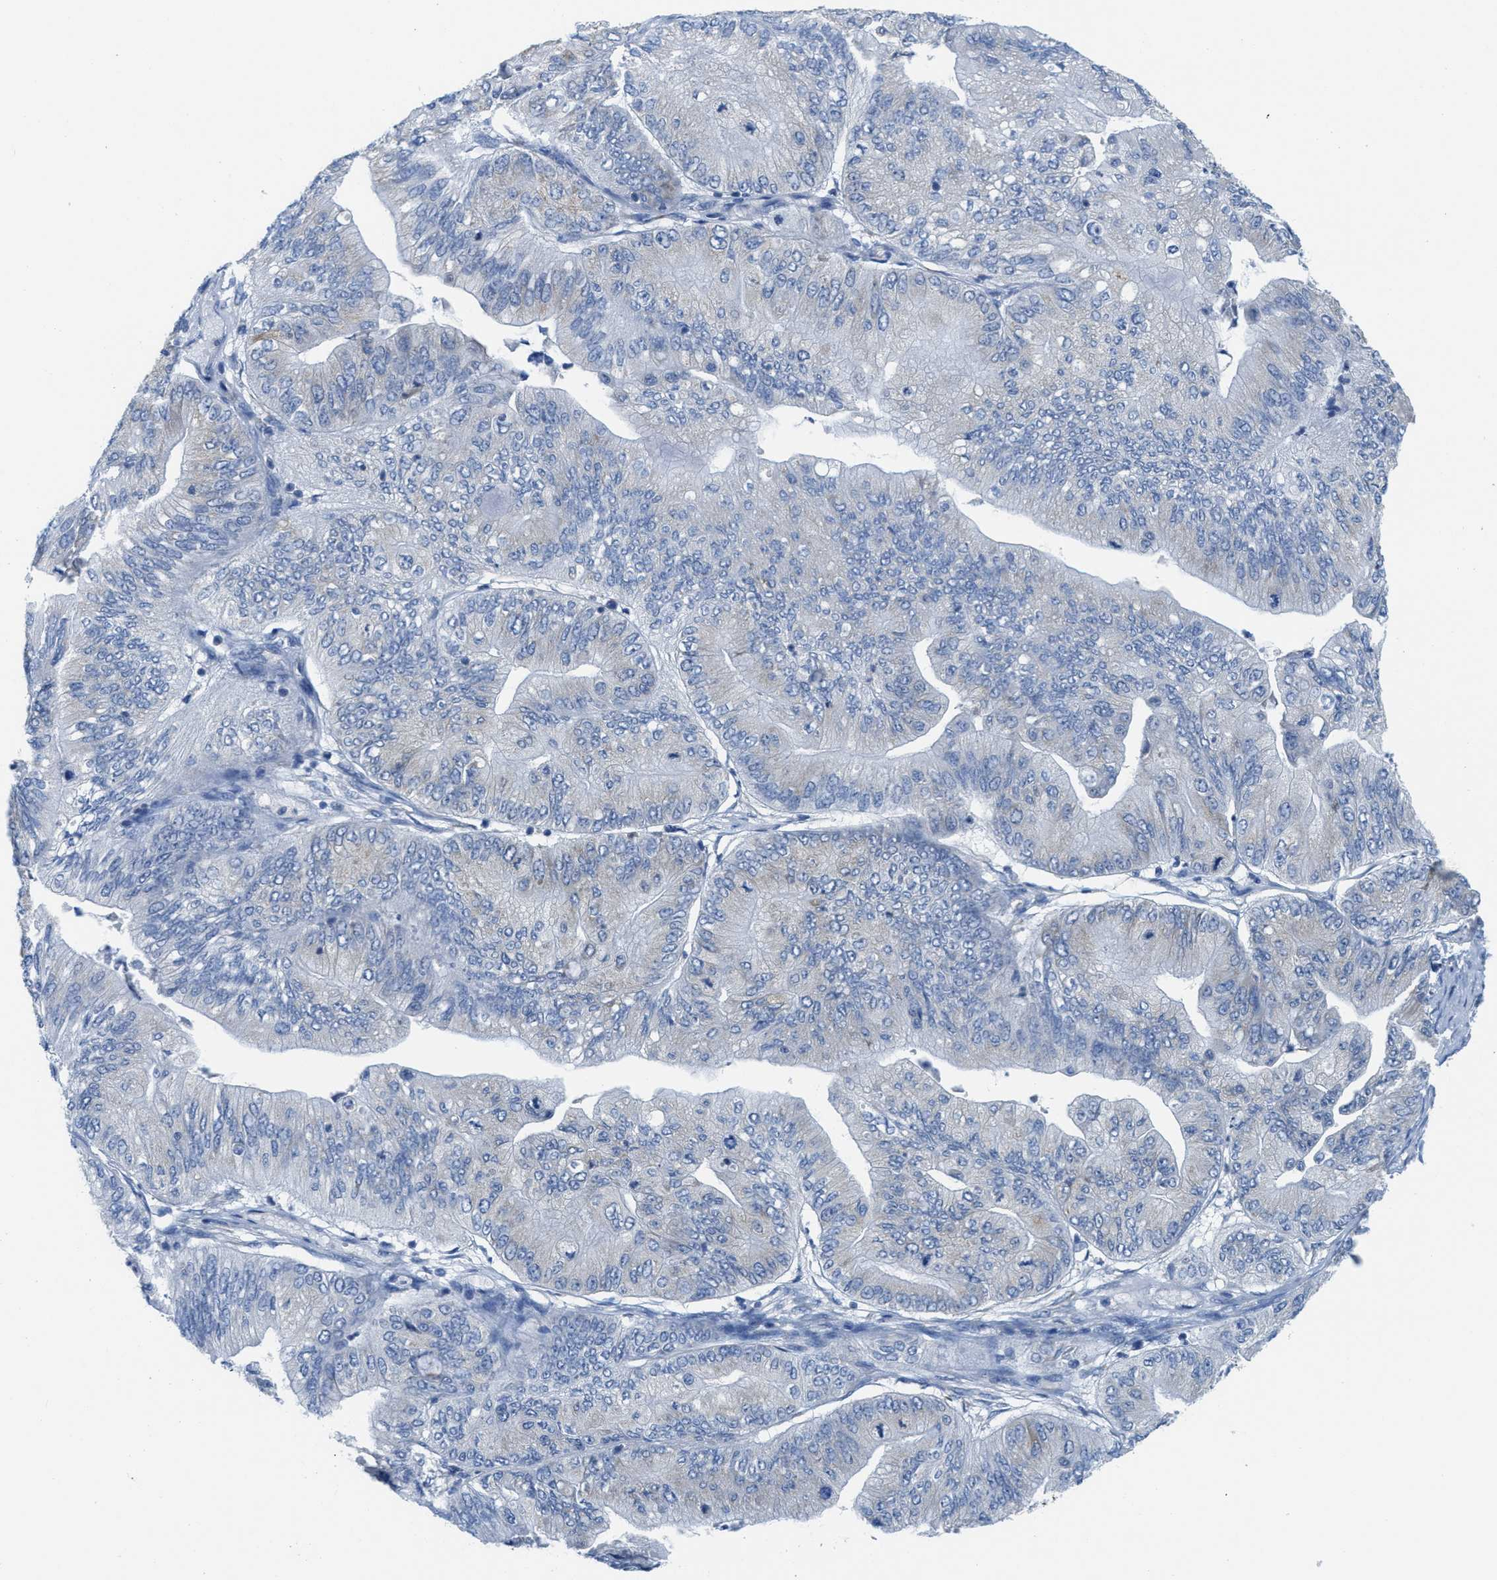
{"staining": {"intensity": "weak", "quantity": "<25%", "location": "cytoplasmic/membranous"}, "tissue": "ovarian cancer", "cell_type": "Tumor cells", "image_type": "cancer", "snomed": [{"axis": "morphology", "description": "Cystadenocarcinoma, mucinous, NOS"}, {"axis": "topography", "description": "Ovary"}], "caption": "Tumor cells are negative for protein expression in human mucinous cystadenocarcinoma (ovarian).", "gene": "PTDSS1", "patient": {"sex": "female", "age": 61}}